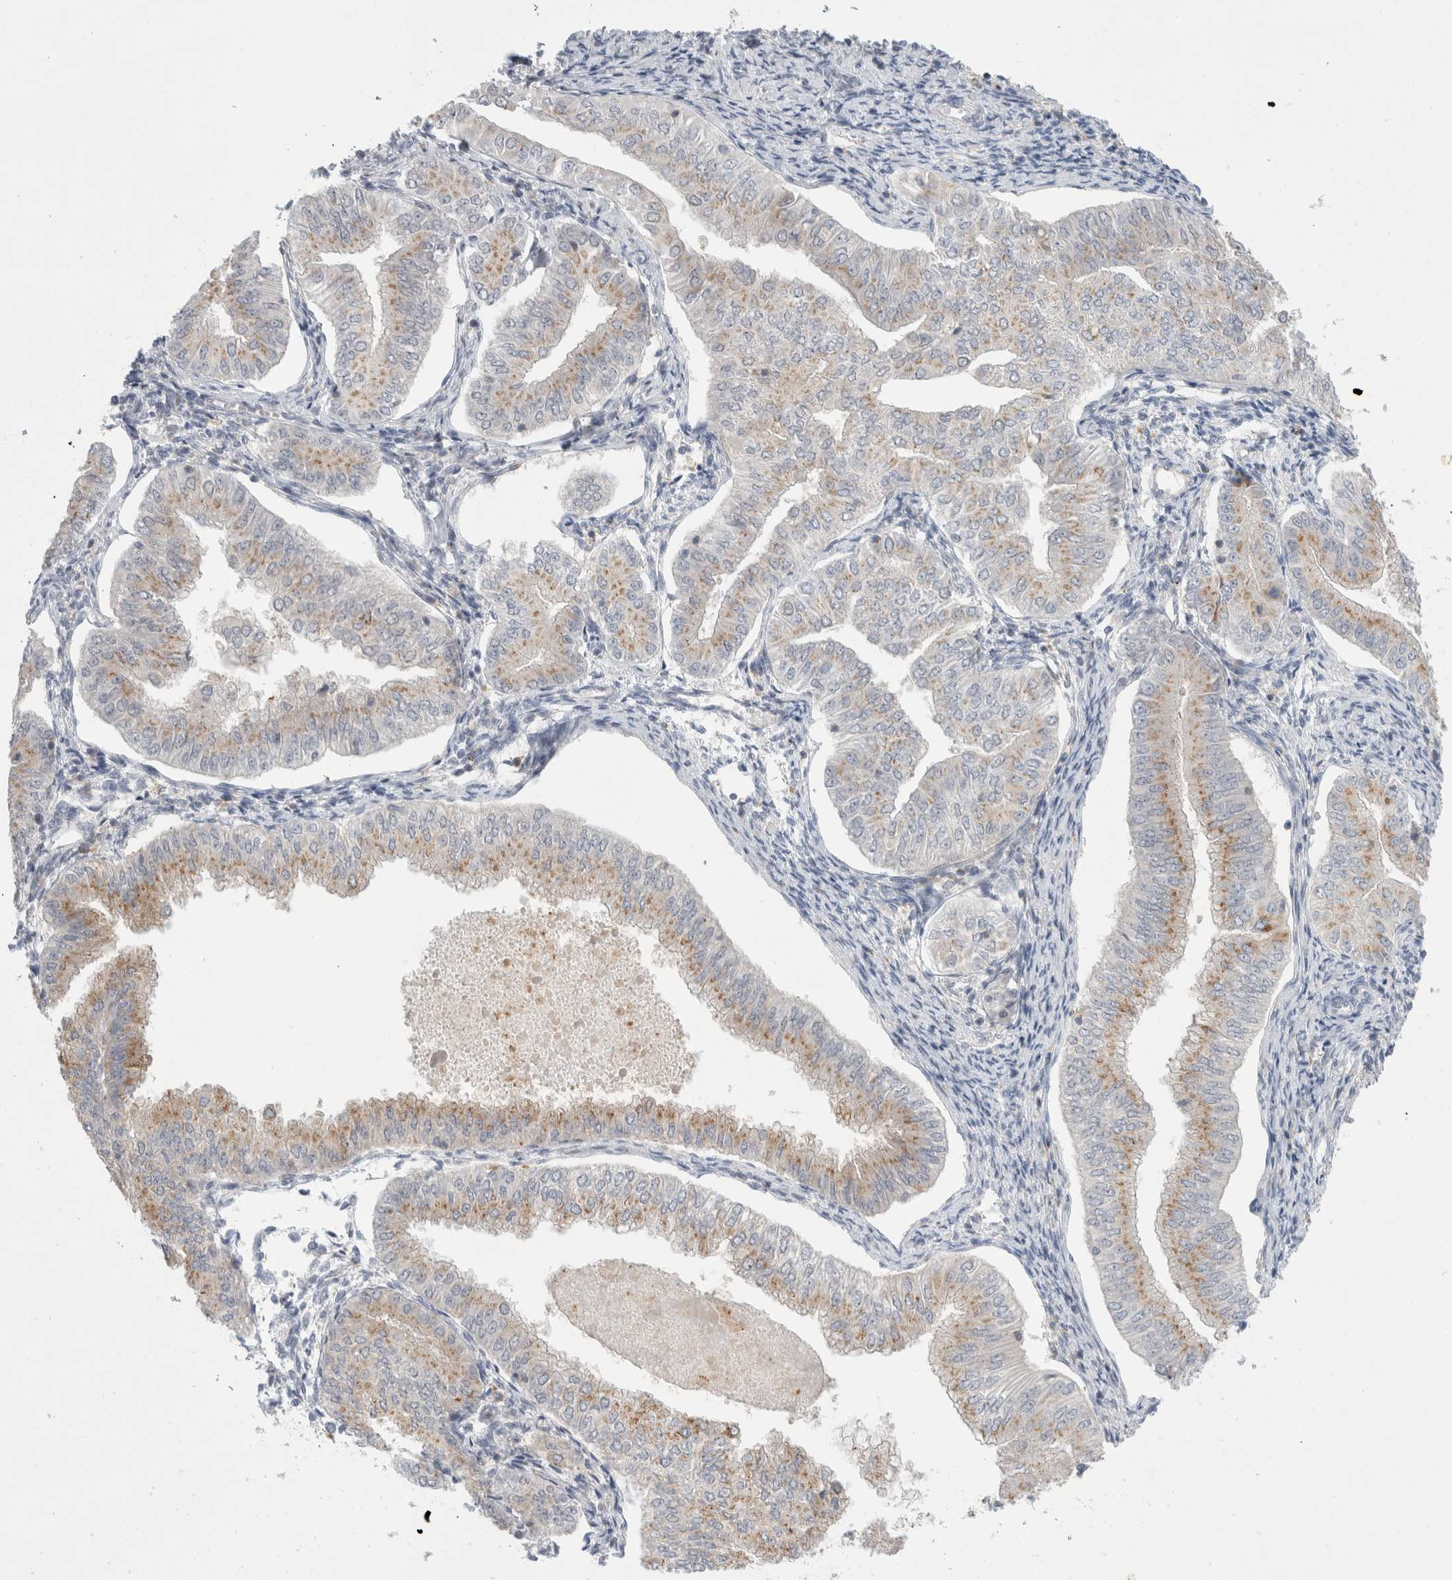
{"staining": {"intensity": "moderate", "quantity": ">75%", "location": "cytoplasmic/membranous"}, "tissue": "endometrial cancer", "cell_type": "Tumor cells", "image_type": "cancer", "snomed": [{"axis": "morphology", "description": "Normal tissue, NOS"}, {"axis": "morphology", "description": "Adenocarcinoma, NOS"}, {"axis": "topography", "description": "Endometrium"}], "caption": "Tumor cells reveal moderate cytoplasmic/membranous expression in about >75% of cells in endometrial cancer.", "gene": "CERS5", "patient": {"sex": "female", "age": 53}}